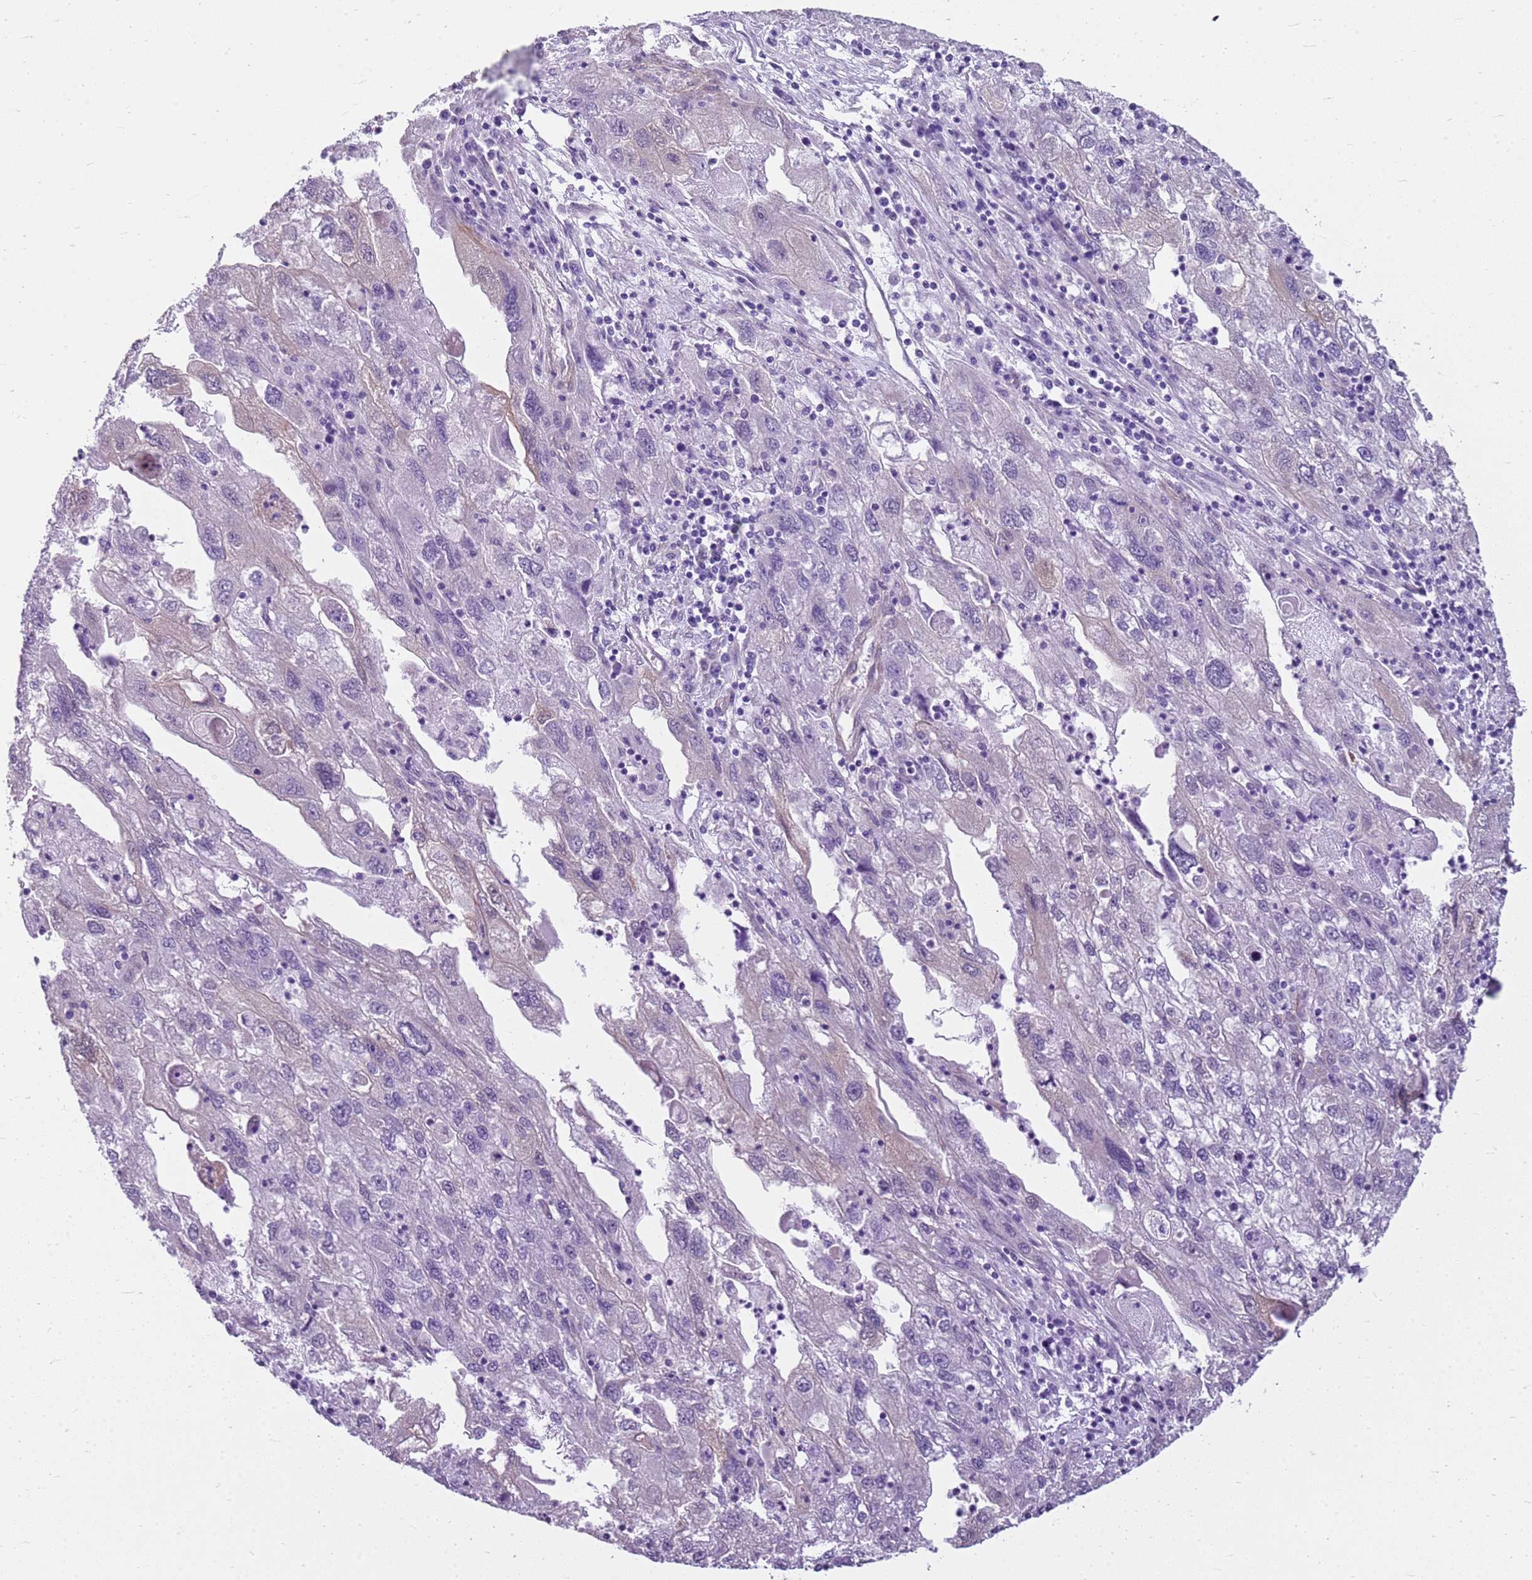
{"staining": {"intensity": "negative", "quantity": "none", "location": "none"}, "tissue": "endometrial cancer", "cell_type": "Tumor cells", "image_type": "cancer", "snomed": [{"axis": "morphology", "description": "Adenocarcinoma, NOS"}, {"axis": "topography", "description": "Endometrium"}], "caption": "Immunohistochemistry (IHC) of endometrial adenocarcinoma shows no expression in tumor cells.", "gene": "HSPB1", "patient": {"sex": "female", "age": 49}}